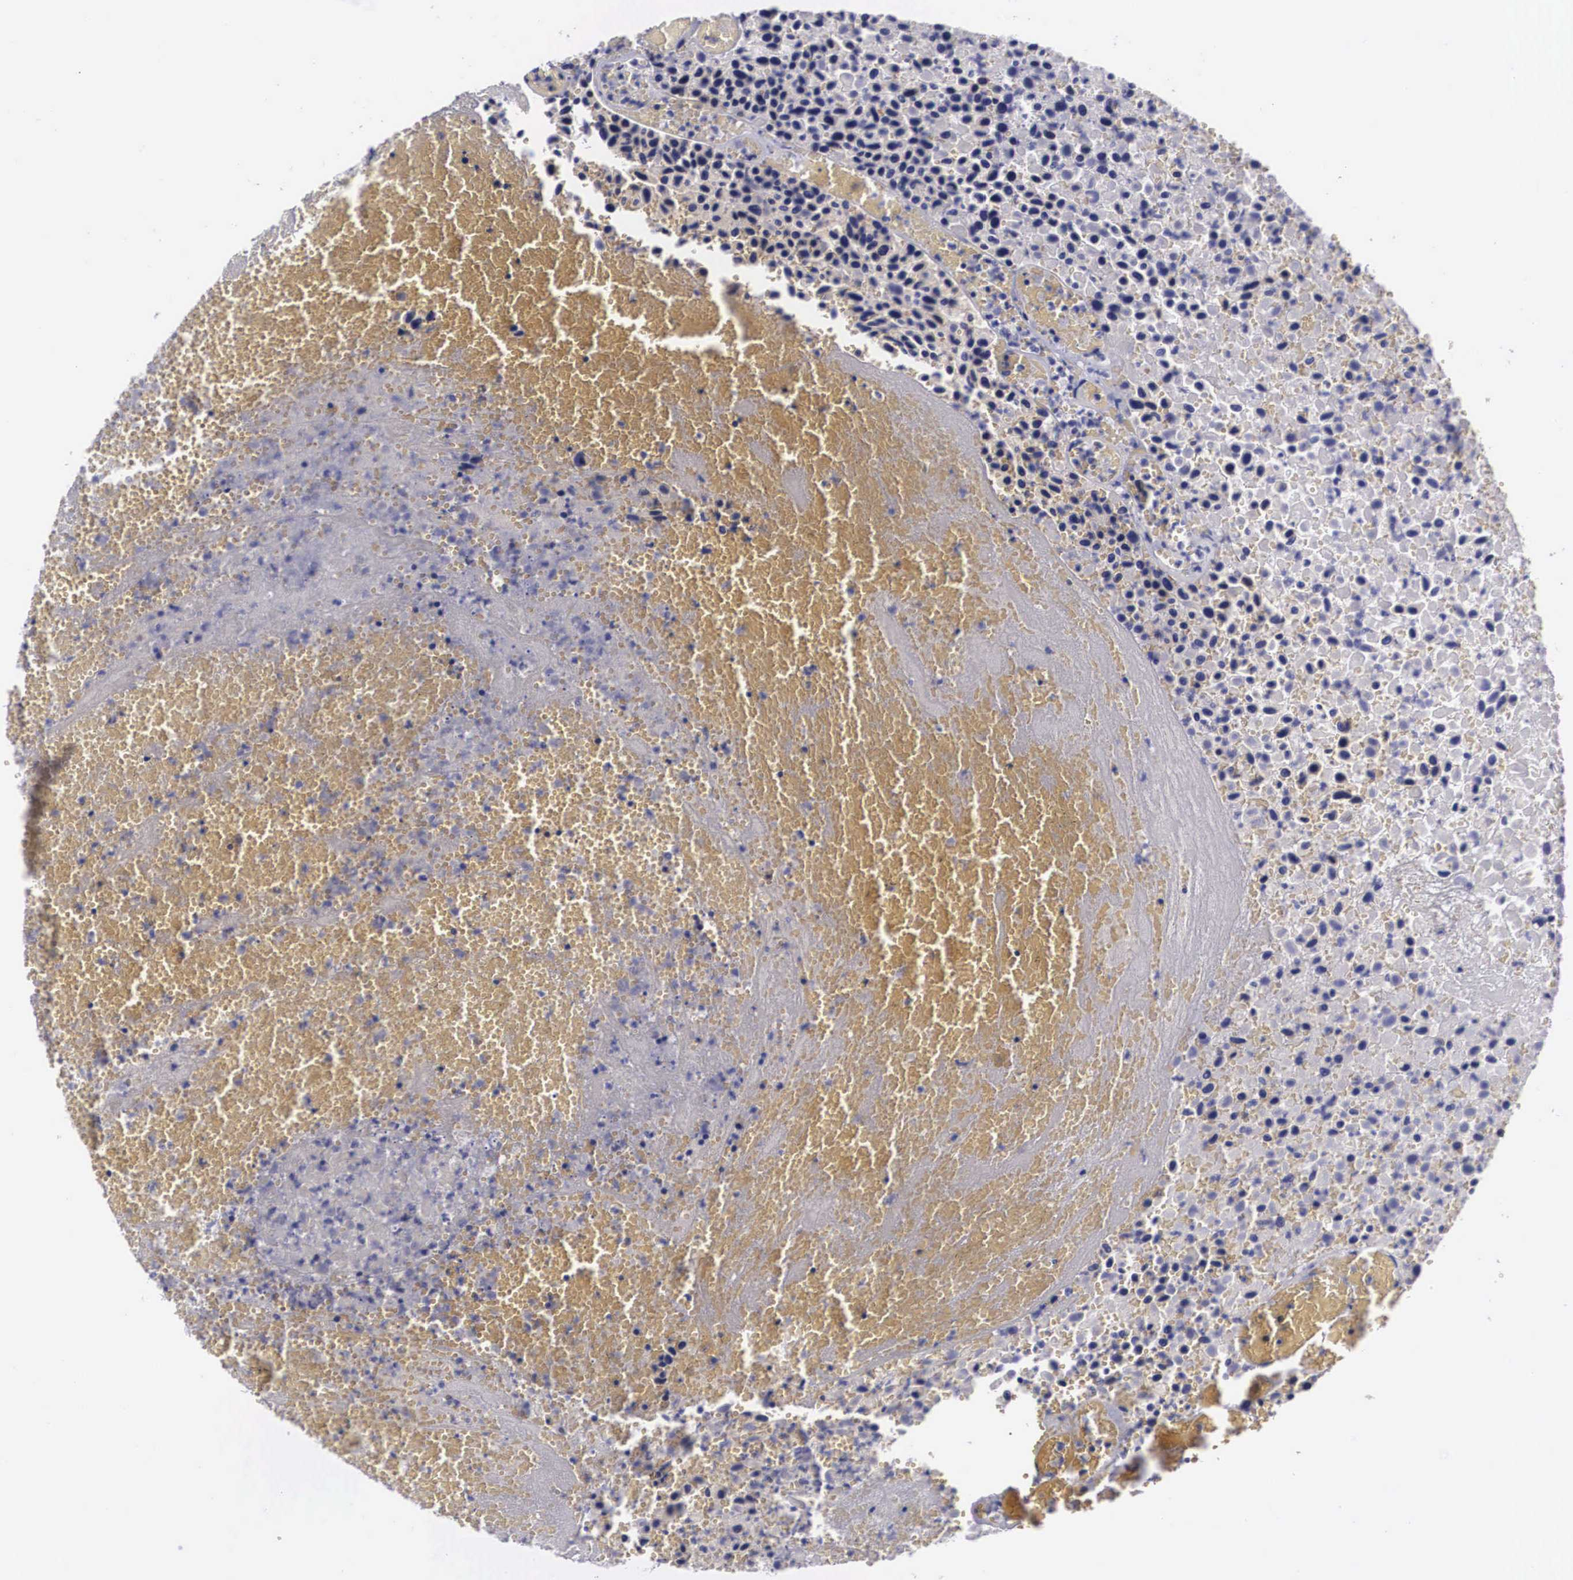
{"staining": {"intensity": "weak", "quantity": "25%-75%", "location": "cytoplasmic/membranous"}, "tissue": "urothelial cancer", "cell_type": "Tumor cells", "image_type": "cancer", "snomed": [{"axis": "morphology", "description": "Urothelial carcinoma, High grade"}, {"axis": "topography", "description": "Urinary bladder"}], "caption": "A photomicrograph of human urothelial cancer stained for a protein demonstrates weak cytoplasmic/membranous brown staining in tumor cells. Nuclei are stained in blue.", "gene": "CRELD2", "patient": {"sex": "male", "age": 66}}